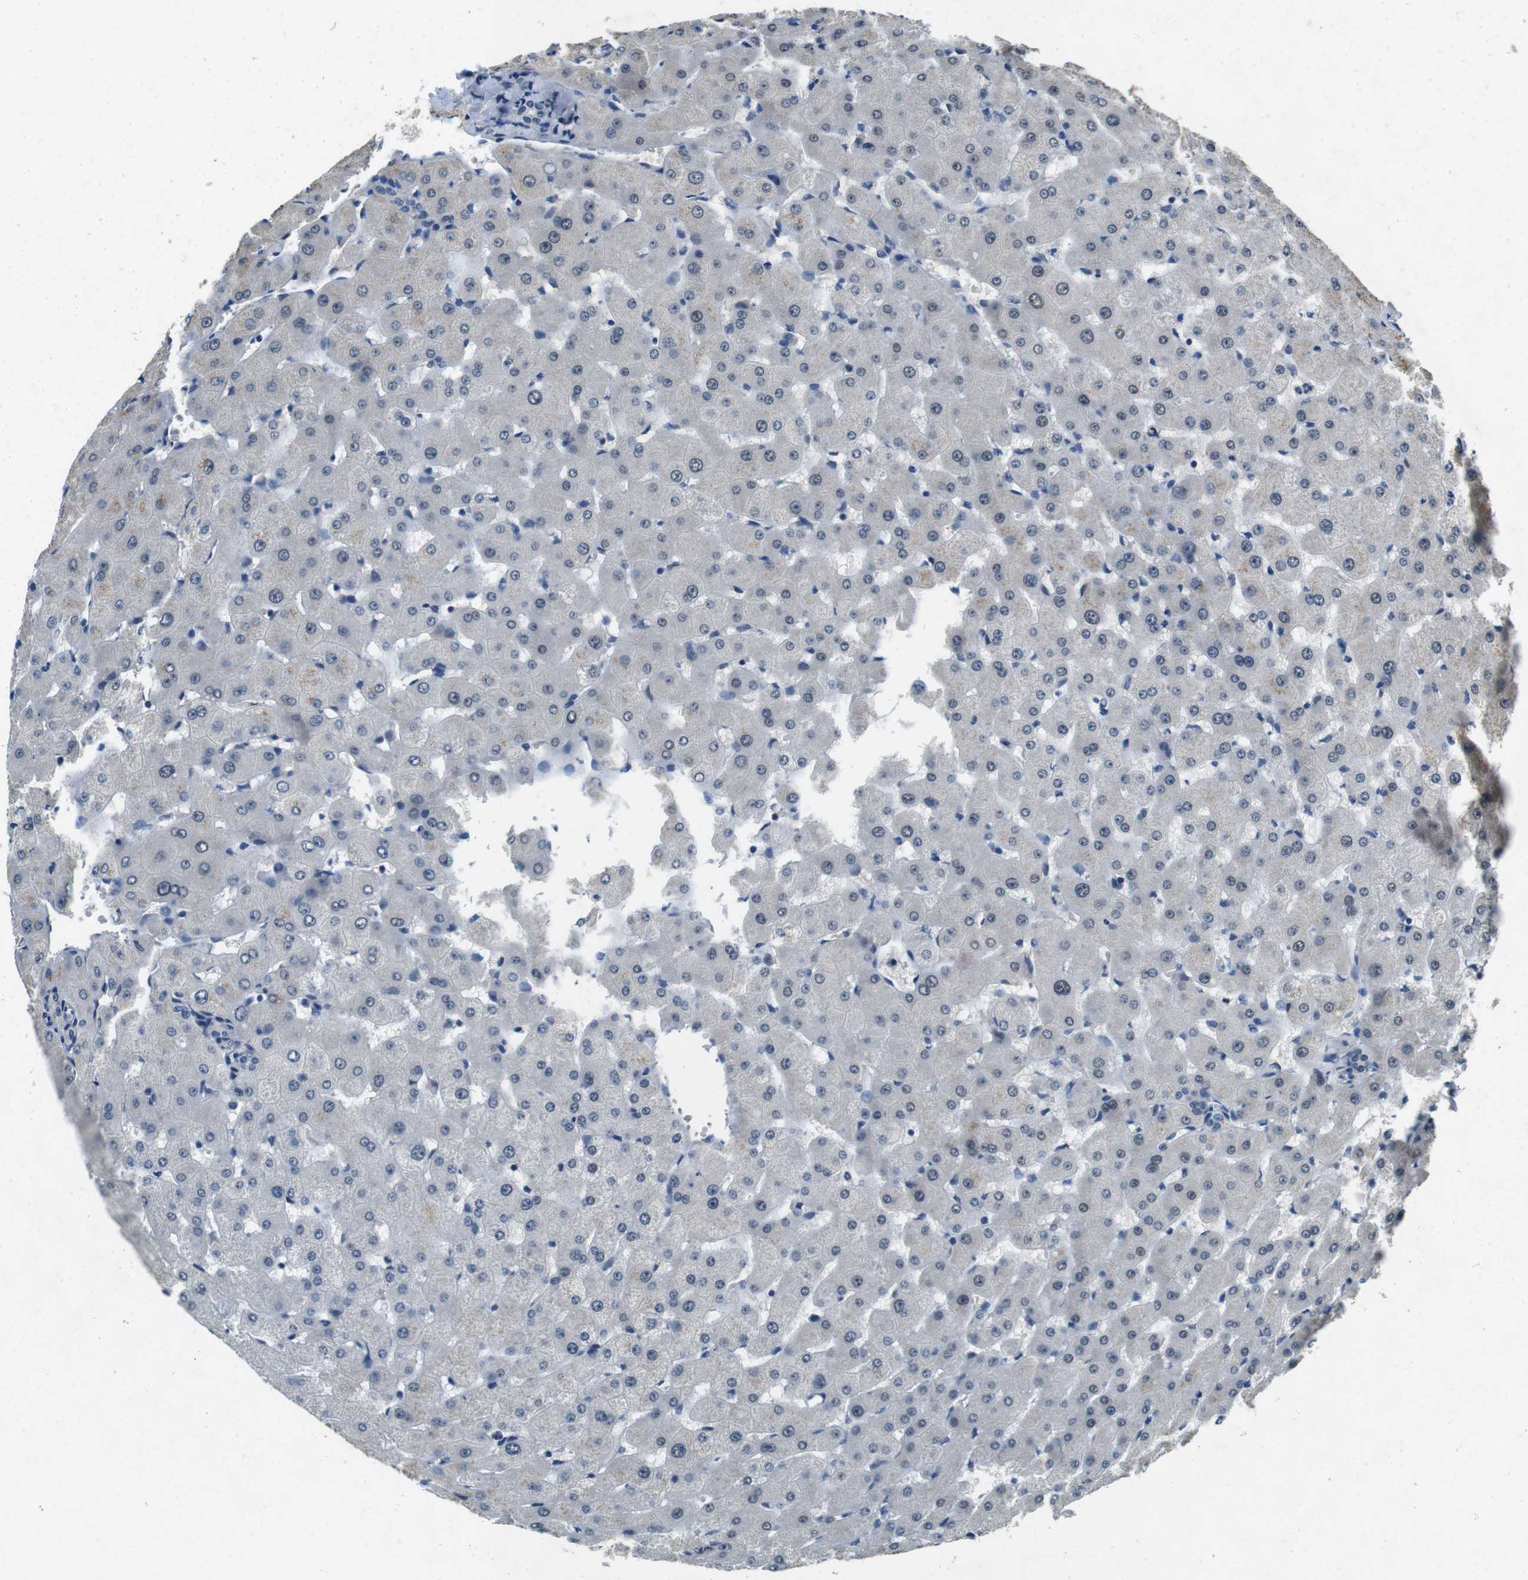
{"staining": {"intensity": "negative", "quantity": "none", "location": "none"}, "tissue": "liver", "cell_type": "Cholangiocytes", "image_type": "normal", "snomed": [{"axis": "morphology", "description": "Normal tissue, NOS"}, {"axis": "topography", "description": "Liver"}], "caption": "This is an immunohistochemistry (IHC) image of normal liver. There is no staining in cholangiocytes.", "gene": "DTNA", "patient": {"sex": "female", "age": 63}}